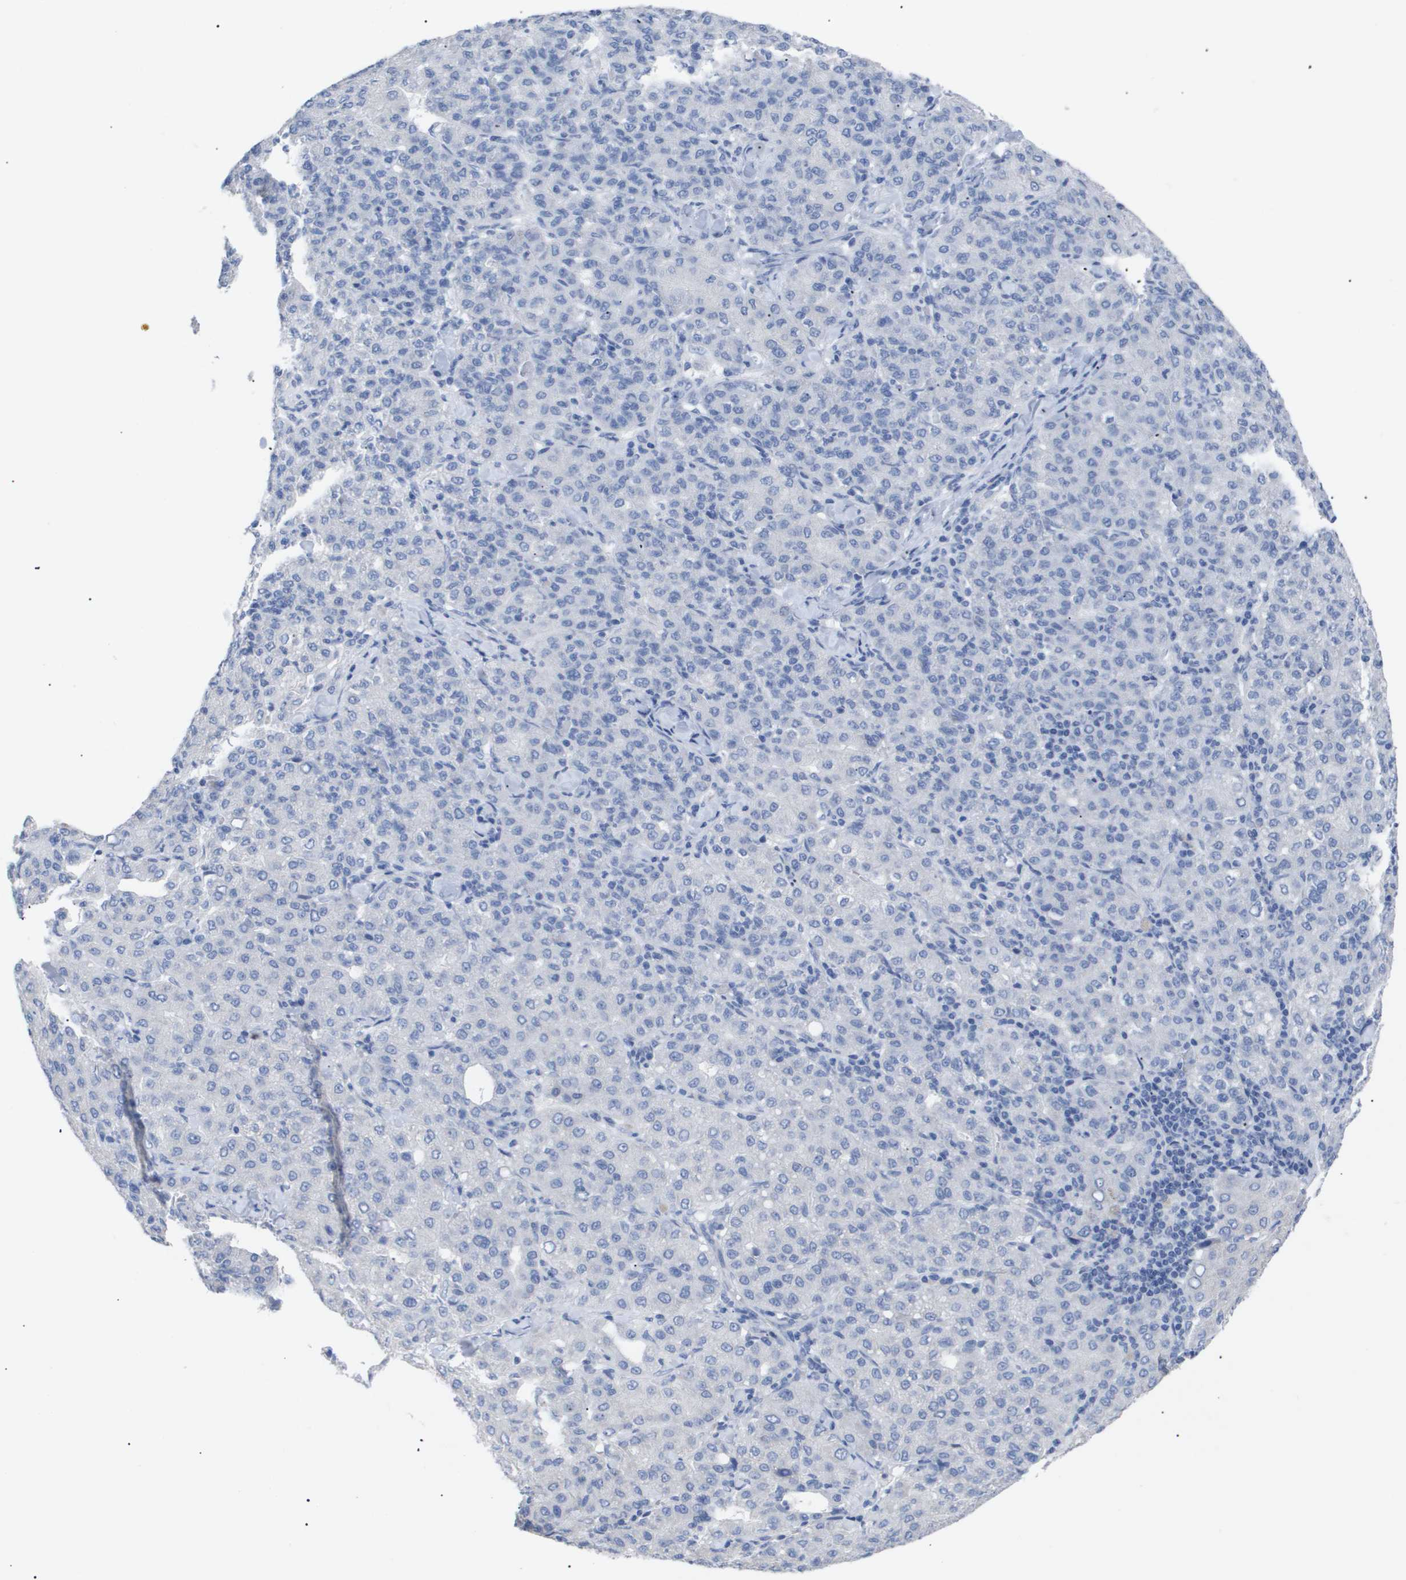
{"staining": {"intensity": "negative", "quantity": "none", "location": "none"}, "tissue": "liver cancer", "cell_type": "Tumor cells", "image_type": "cancer", "snomed": [{"axis": "morphology", "description": "Carcinoma, Hepatocellular, NOS"}, {"axis": "topography", "description": "Liver"}], "caption": "Tumor cells show no significant expression in liver cancer (hepatocellular carcinoma).", "gene": "CAV3", "patient": {"sex": "male", "age": 65}}